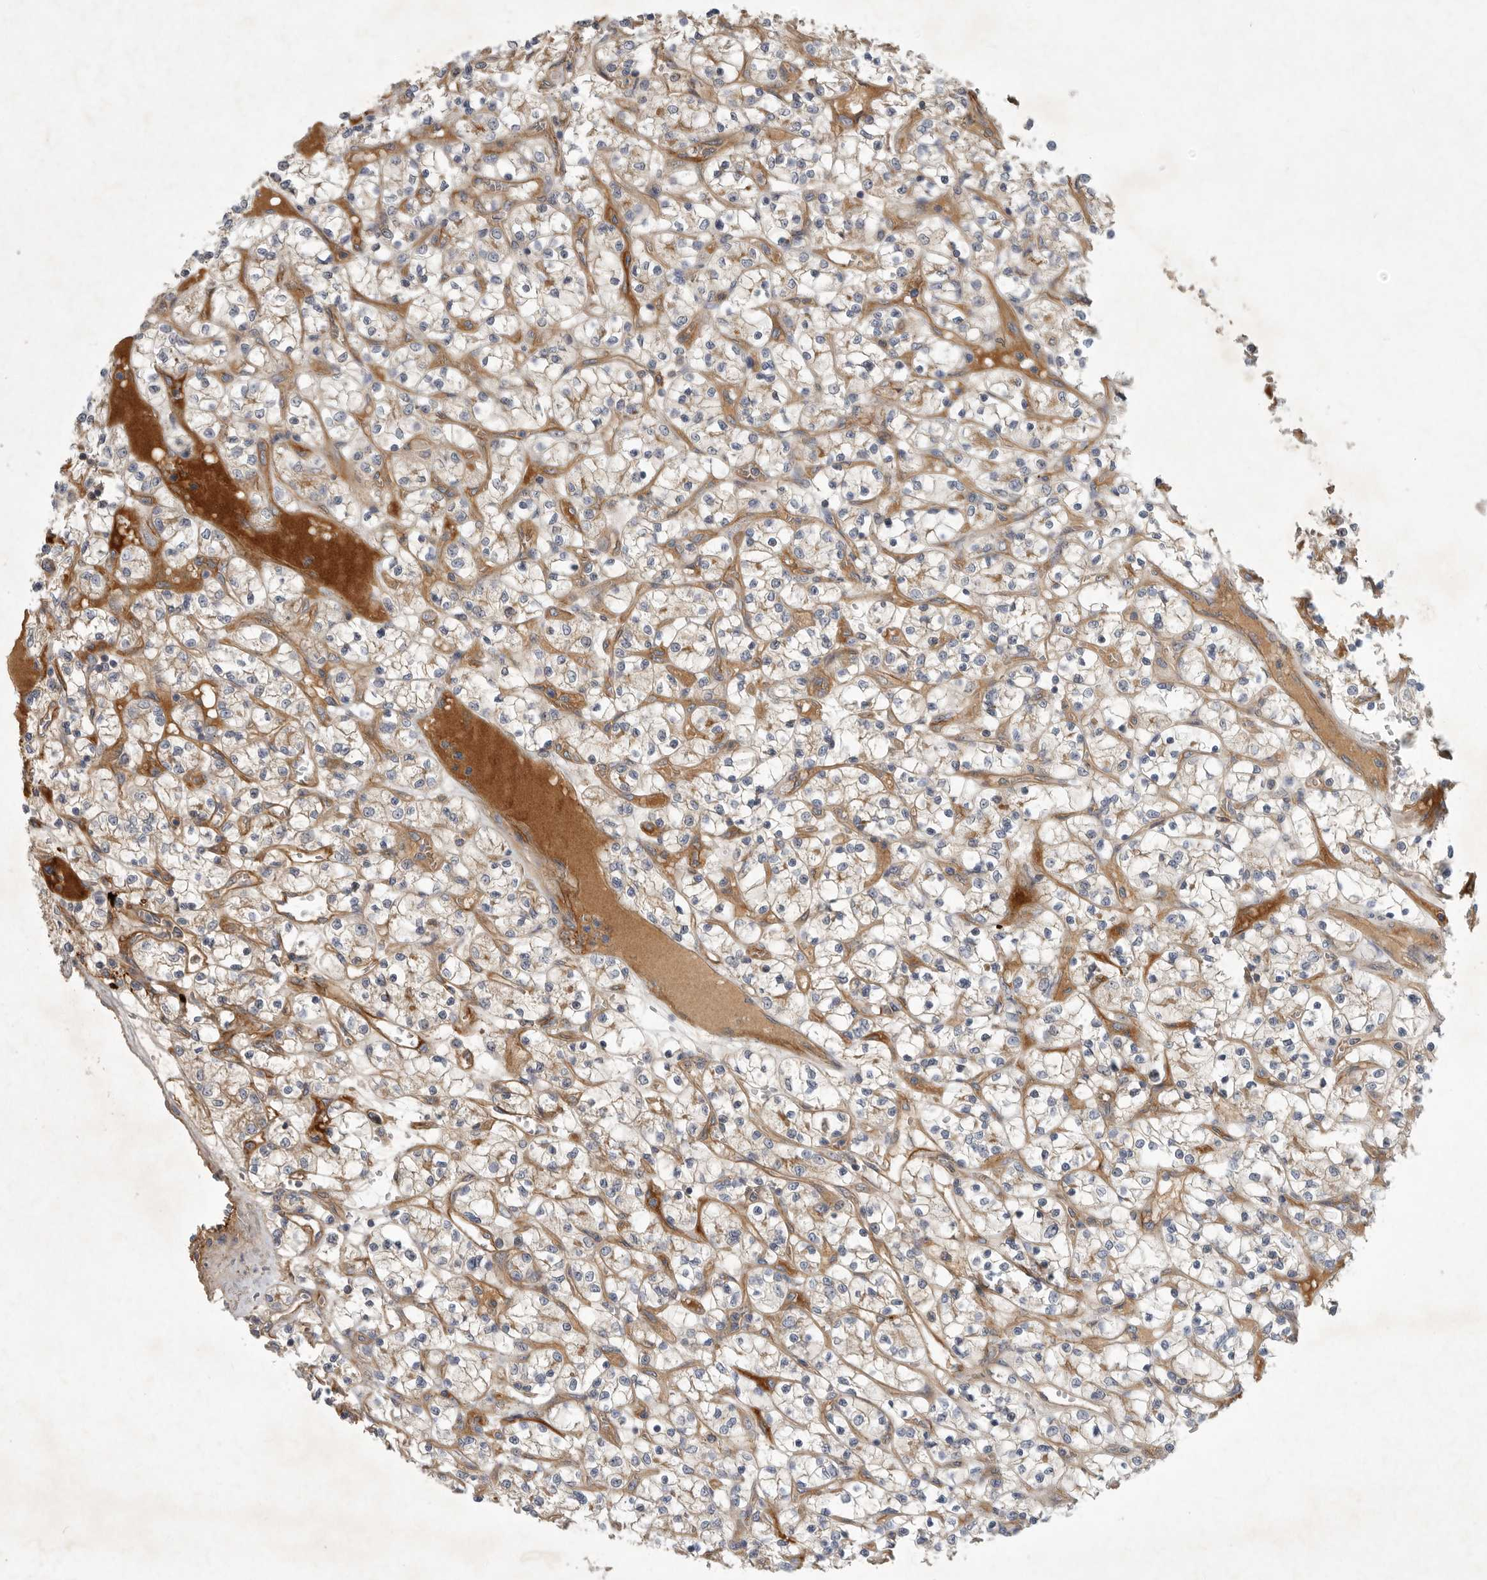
{"staining": {"intensity": "weak", "quantity": "<25%", "location": "cytoplasmic/membranous"}, "tissue": "renal cancer", "cell_type": "Tumor cells", "image_type": "cancer", "snomed": [{"axis": "morphology", "description": "Adenocarcinoma, NOS"}, {"axis": "topography", "description": "Kidney"}], "caption": "Immunohistochemistry micrograph of human renal cancer stained for a protein (brown), which displays no positivity in tumor cells. Brightfield microscopy of immunohistochemistry stained with DAB (3,3'-diaminobenzidine) (brown) and hematoxylin (blue), captured at high magnification.", "gene": "MLPH", "patient": {"sex": "female", "age": 69}}